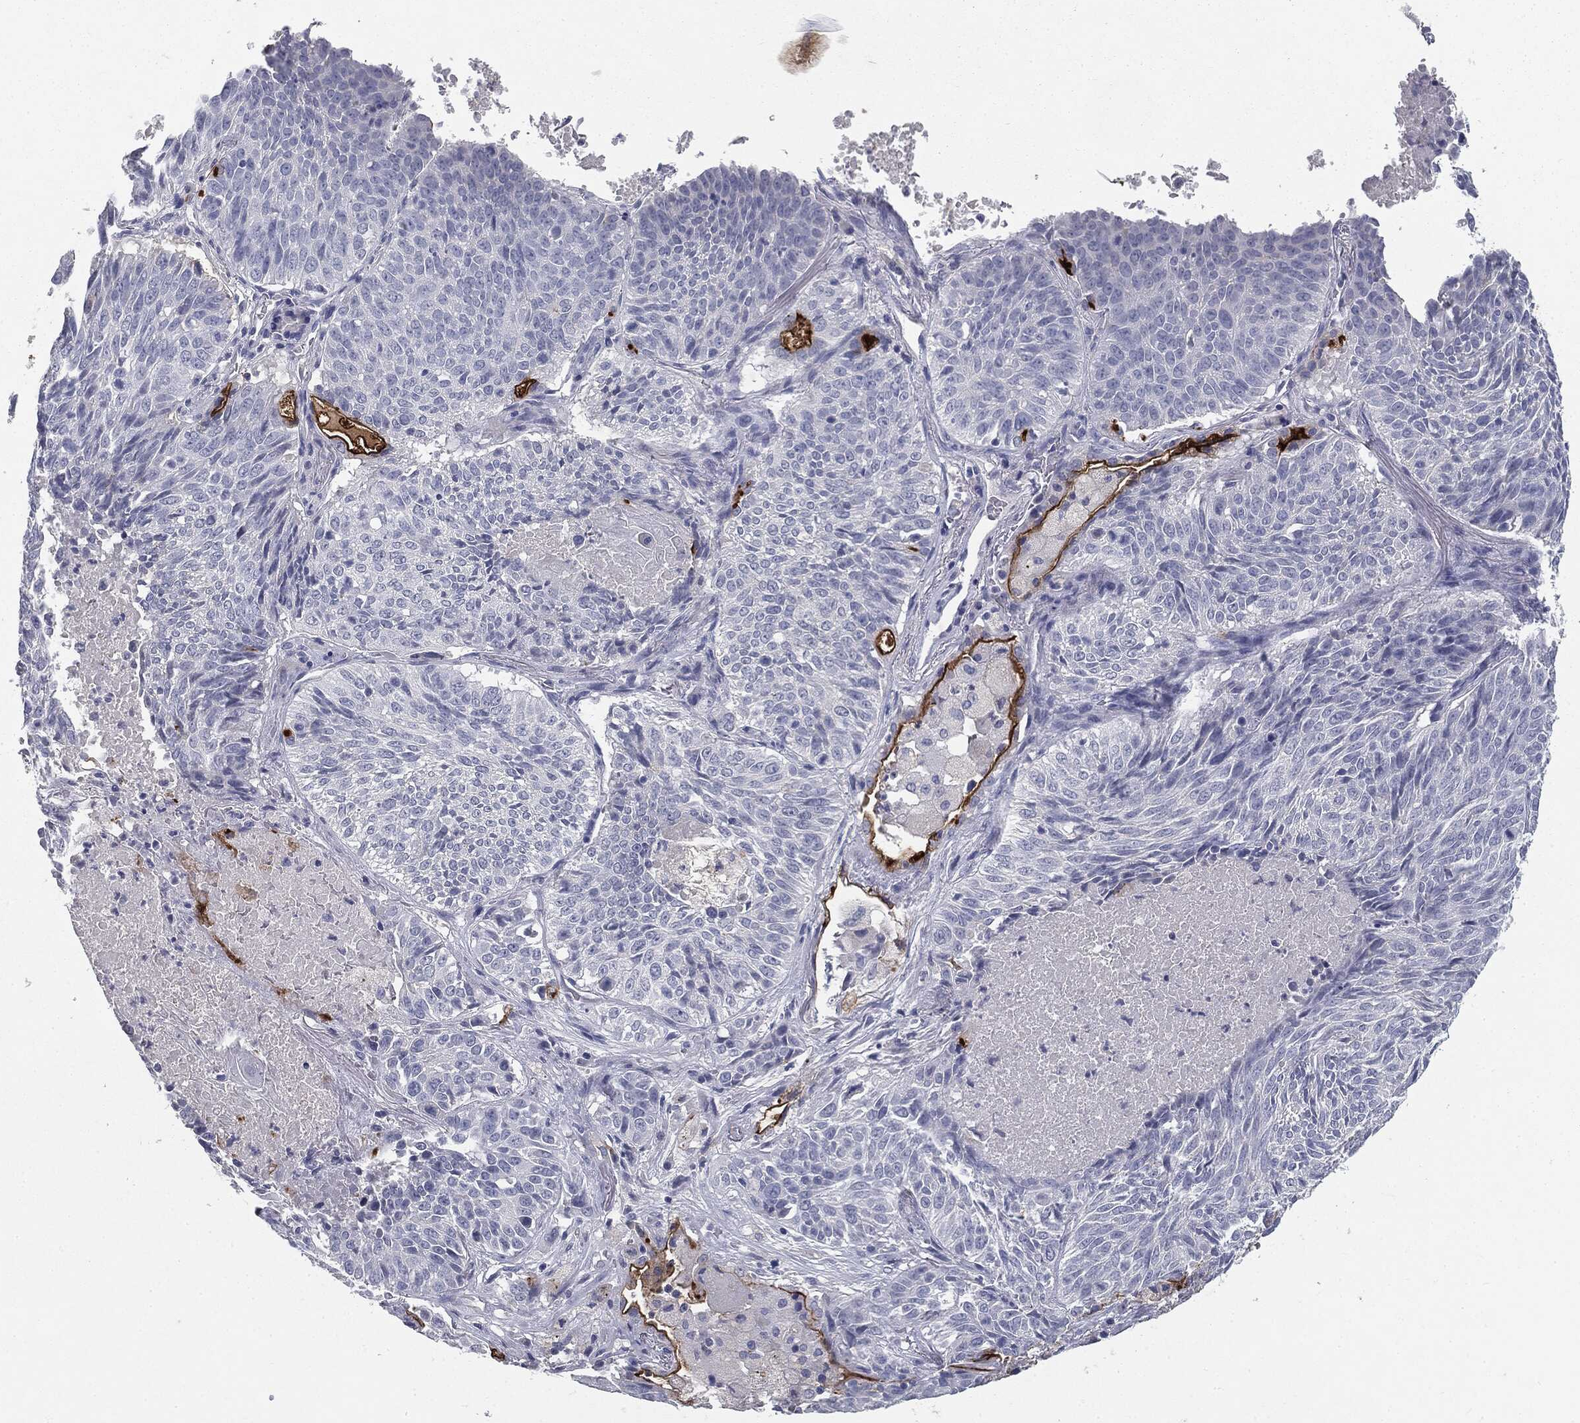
{"staining": {"intensity": "negative", "quantity": "none", "location": "none"}, "tissue": "lung cancer", "cell_type": "Tumor cells", "image_type": "cancer", "snomed": [{"axis": "morphology", "description": "Squamous cell carcinoma, NOS"}, {"axis": "topography", "description": "Lung"}], "caption": "DAB (3,3'-diaminobenzidine) immunohistochemical staining of lung squamous cell carcinoma reveals no significant staining in tumor cells.", "gene": "MUC1", "patient": {"sex": "male", "age": 64}}